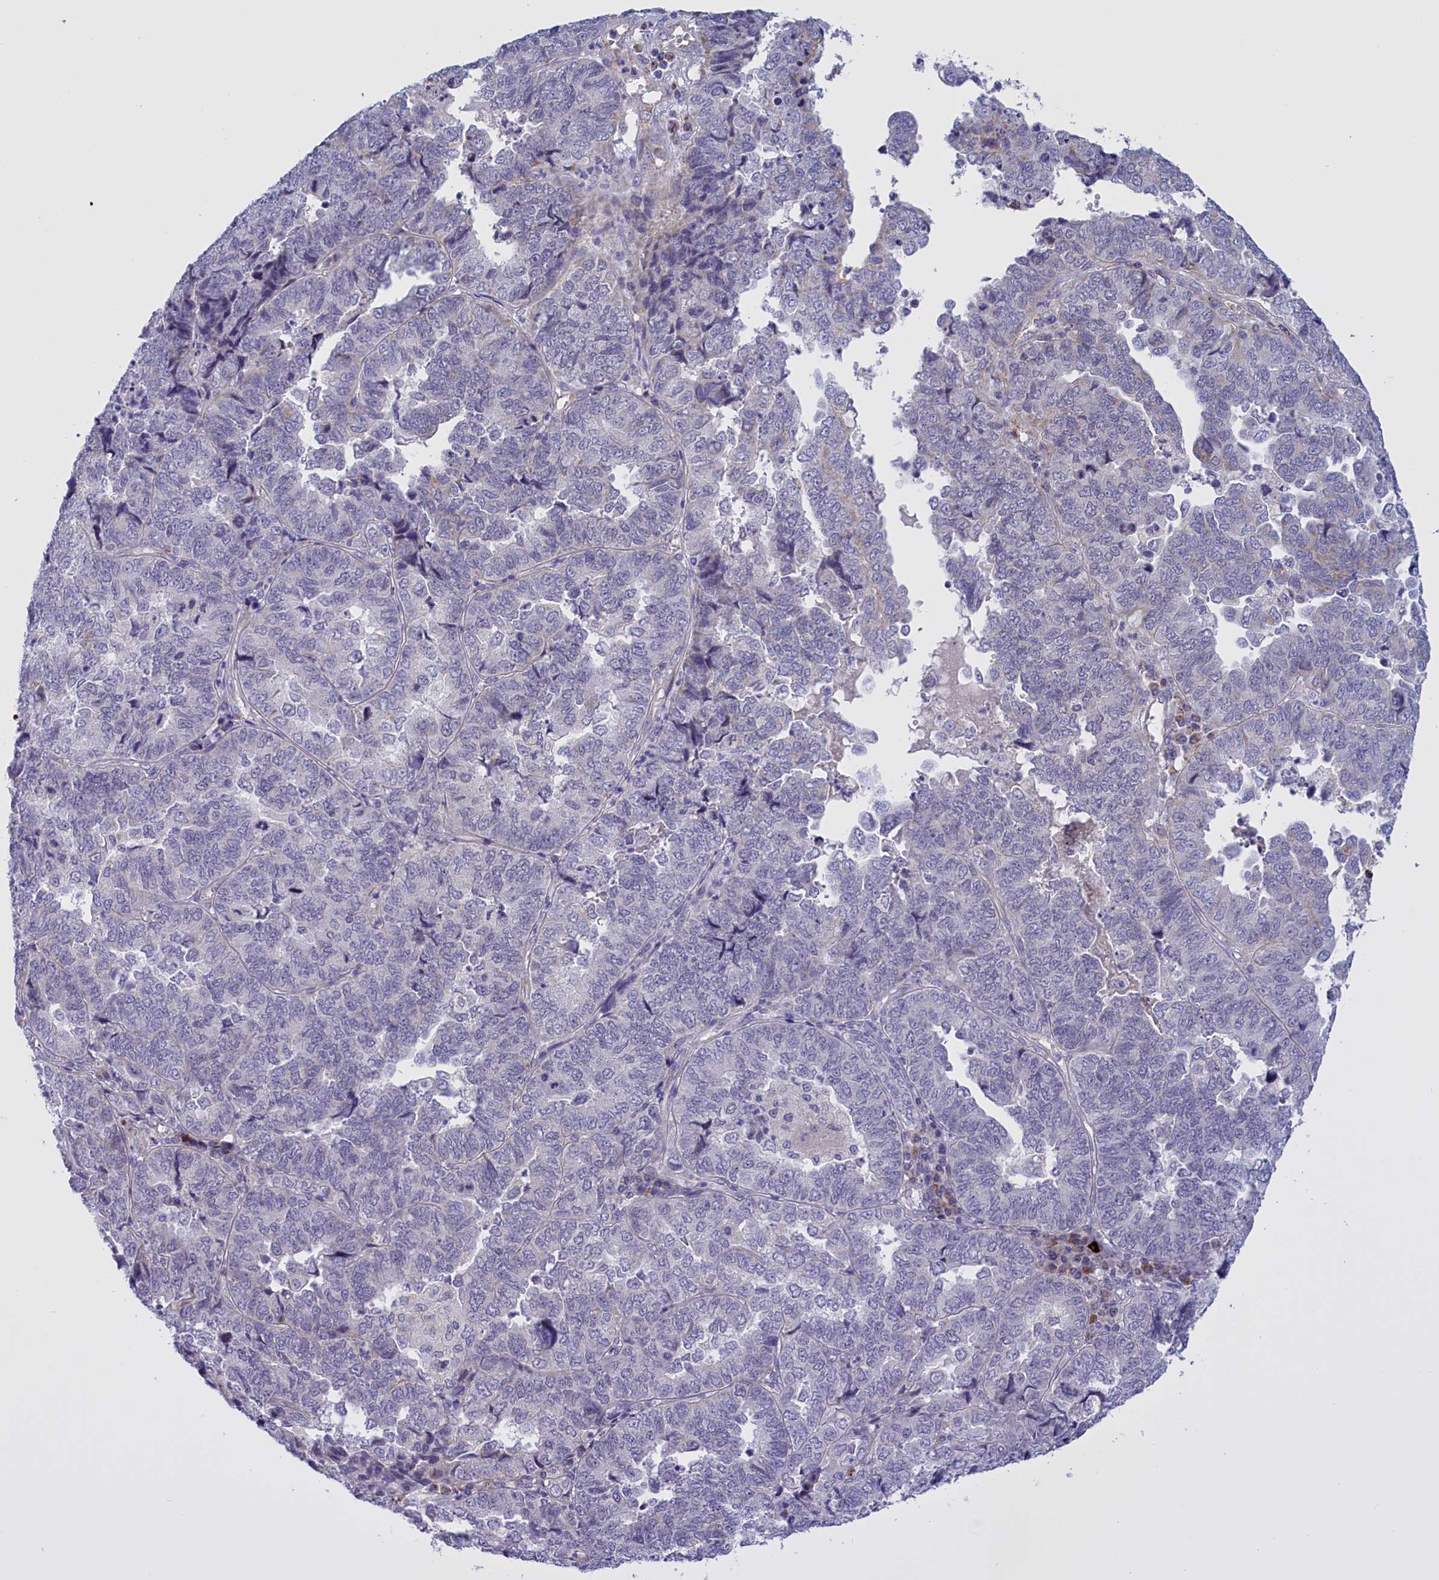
{"staining": {"intensity": "negative", "quantity": "none", "location": "none"}, "tissue": "endometrial cancer", "cell_type": "Tumor cells", "image_type": "cancer", "snomed": [{"axis": "morphology", "description": "Adenocarcinoma, NOS"}, {"axis": "topography", "description": "Endometrium"}], "caption": "Immunohistochemistry (IHC) of human adenocarcinoma (endometrial) exhibits no expression in tumor cells.", "gene": "FAM149B1", "patient": {"sex": "female", "age": 79}}